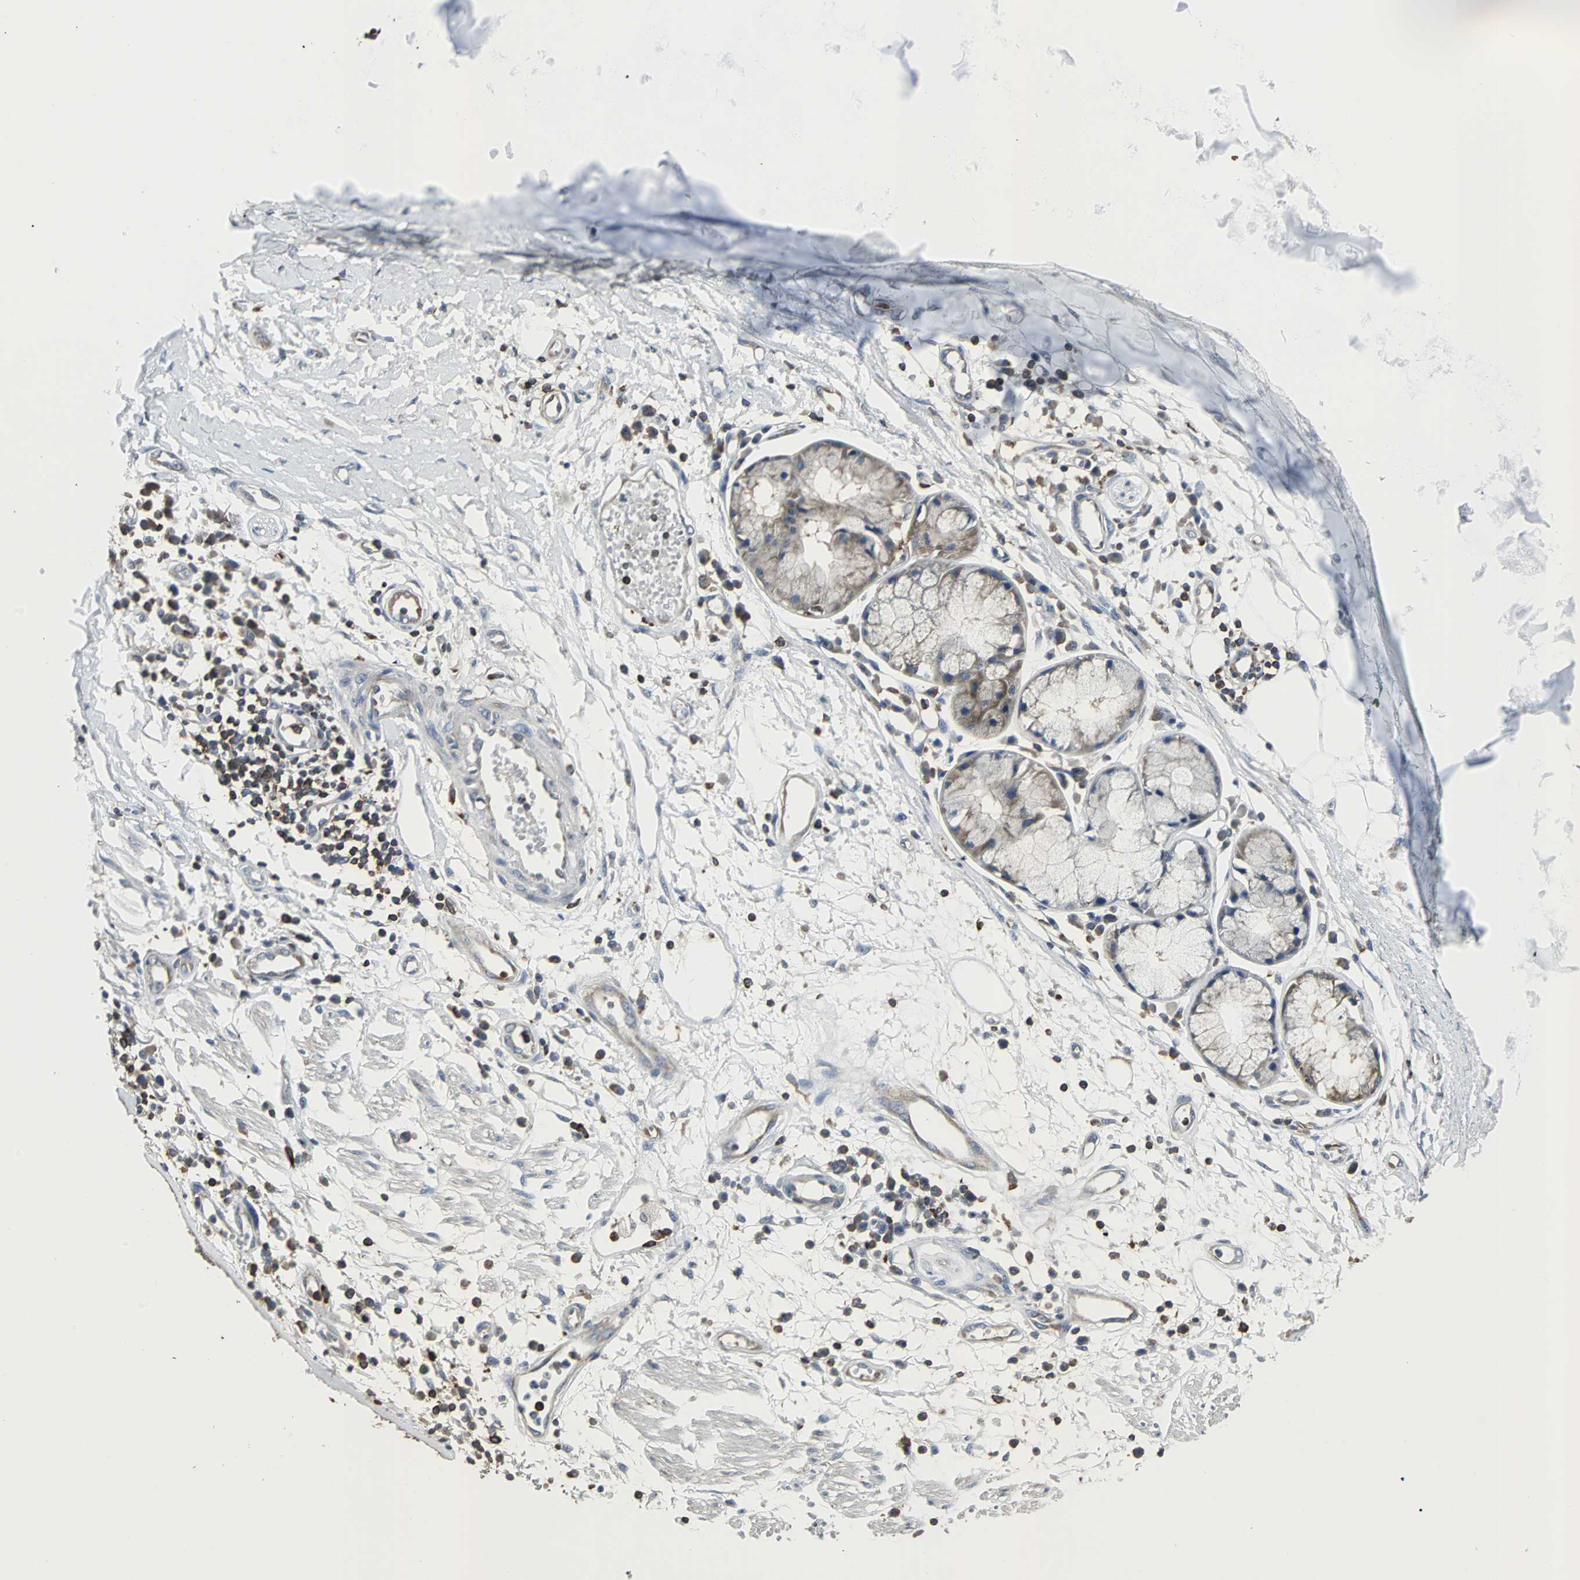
{"staining": {"intensity": "negative", "quantity": "none", "location": "none"}, "tissue": "adipose tissue", "cell_type": "Adipocytes", "image_type": "normal", "snomed": [{"axis": "morphology", "description": "Normal tissue, NOS"}, {"axis": "morphology", "description": "Adenocarcinoma, NOS"}, {"axis": "topography", "description": "Cartilage tissue"}, {"axis": "topography", "description": "Bronchus"}, {"axis": "topography", "description": "Lung"}], "caption": "A high-resolution photomicrograph shows IHC staining of normal adipose tissue, which shows no significant staining in adipocytes.", "gene": "LRRFIP1", "patient": {"sex": "female", "age": 67}}